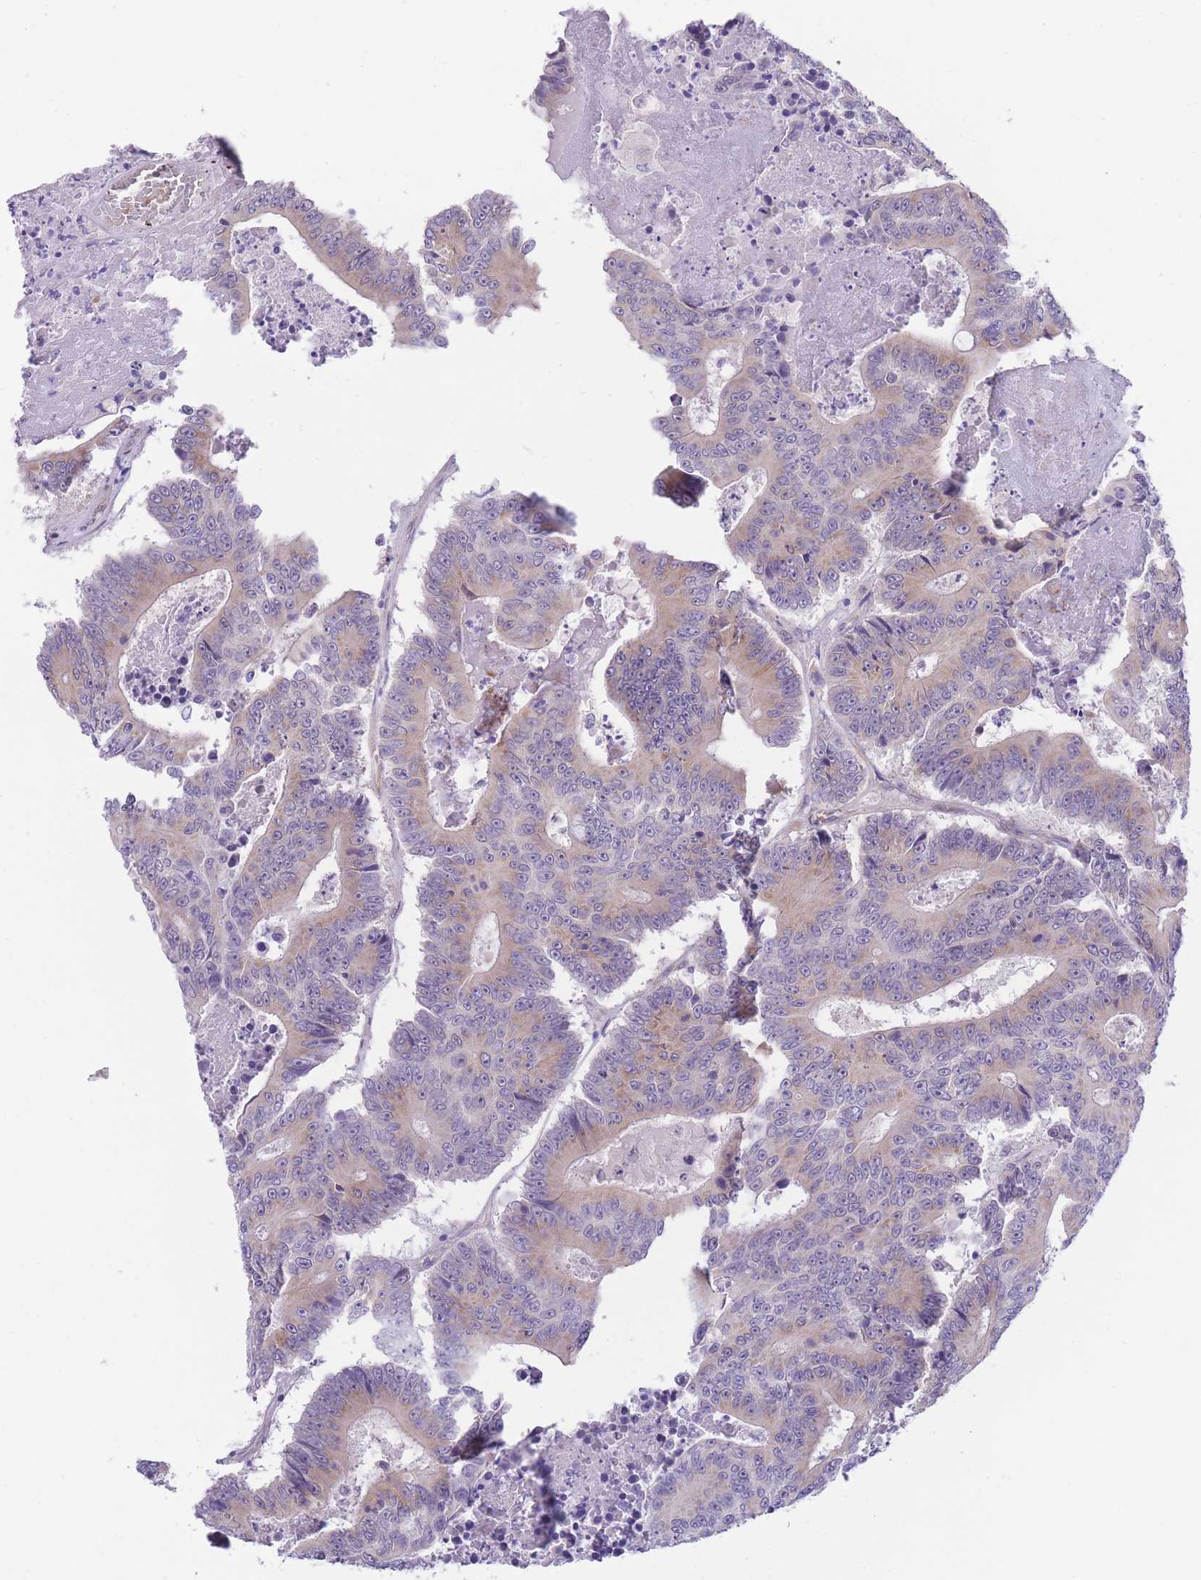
{"staining": {"intensity": "weak", "quantity": ">75%", "location": "cytoplasmic/membranous"}, "tissue": "colorectal cancer", "cell_type": "Tumor cells", "image_type": "cancer", "snomed": [{"axis": "morphology", "description": "Adenocarcinoma, NOS"}, {"axis": "topography", "description": "Colon"}], "caption": "DAB (3,3'-diaminobenzidine) immunohistochemical staining of colorectal cancer displays weak cytoplasmic/membranous protein staining in approximately >75% of tumor cells.", "gene": "WWOX", "patient": {"sex": "male", "age": 83}}